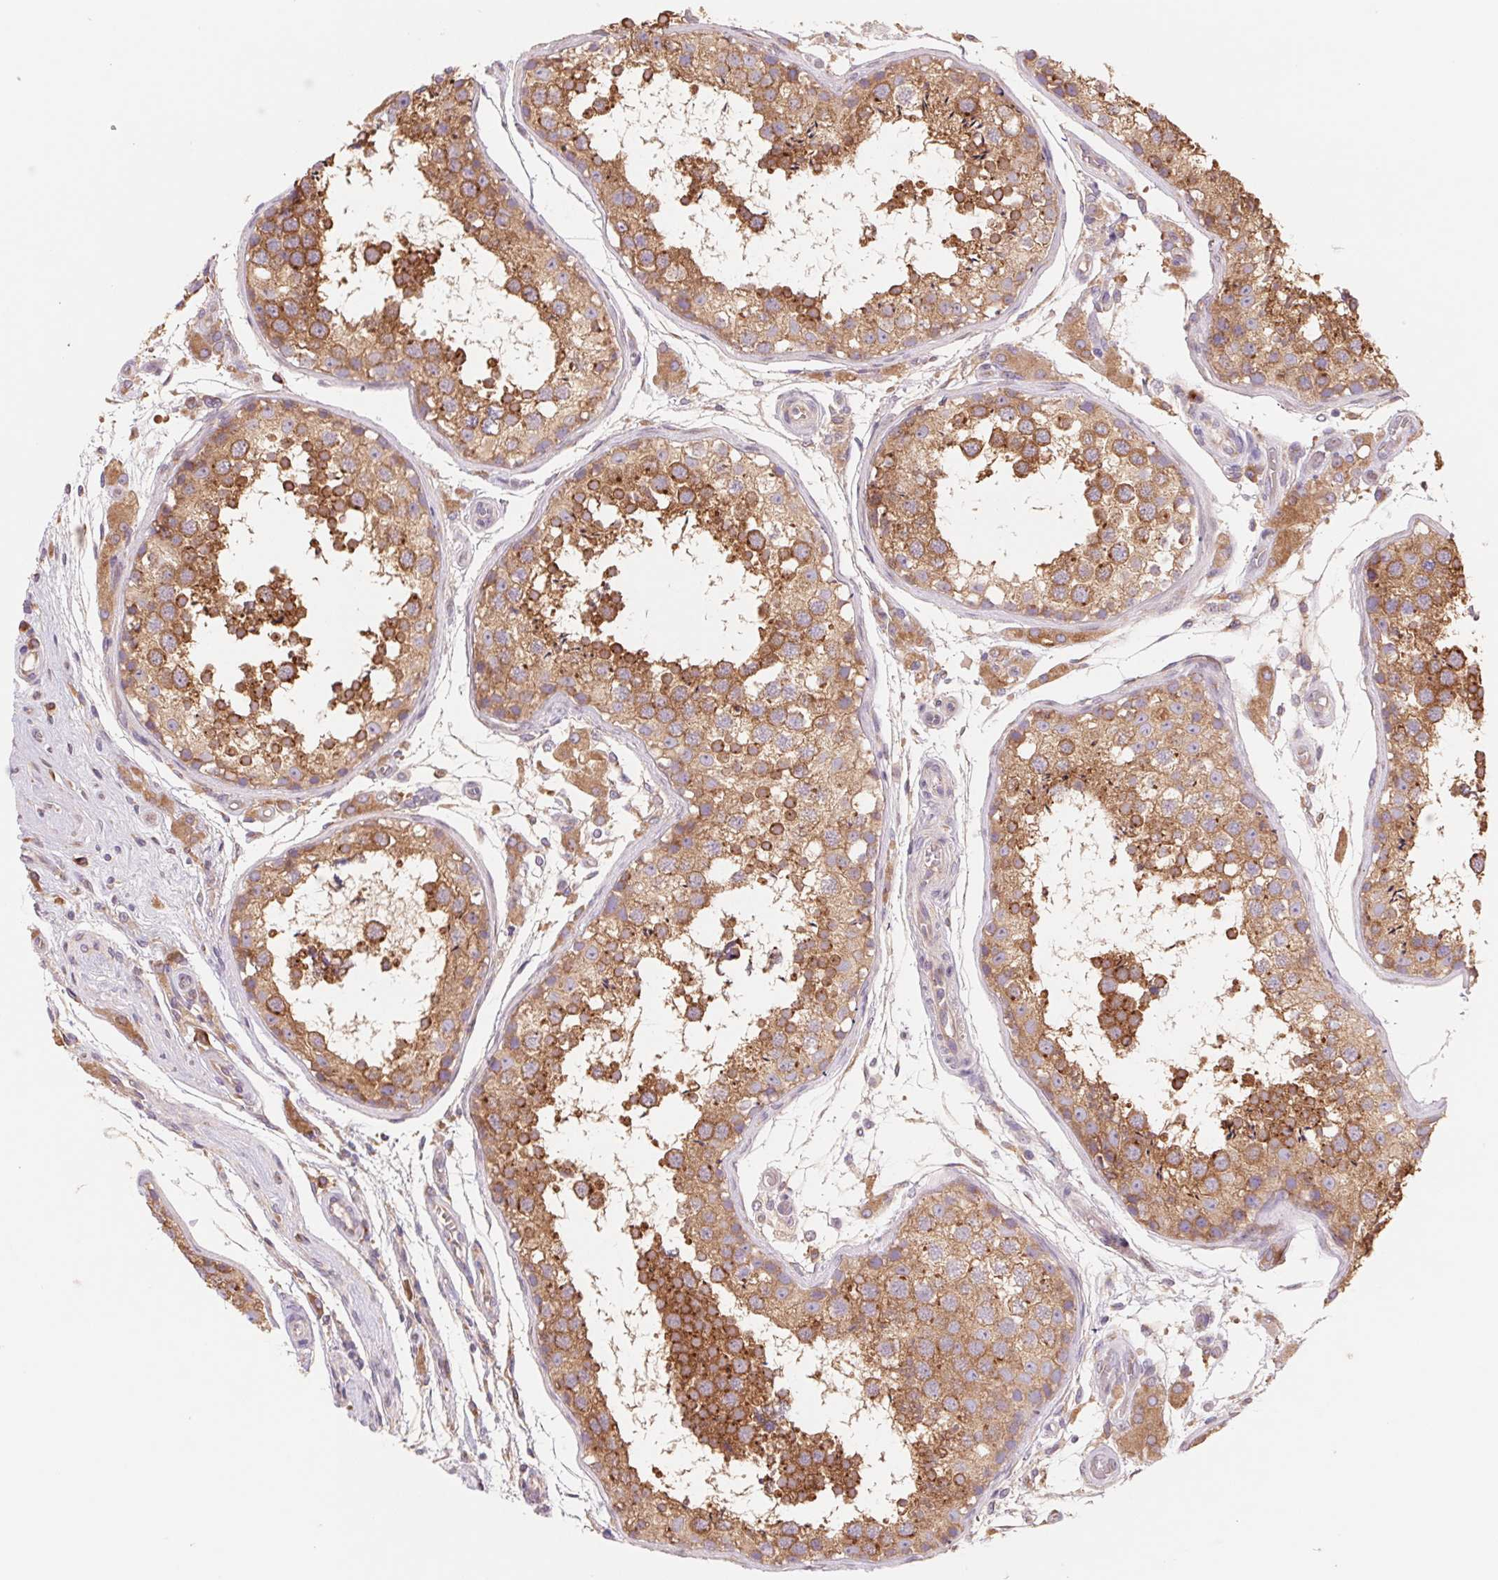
{"staining": {"intensity": "moderate", "quantity": ">75%", "location": "cytoplasmic/membranous"}, "tissue": "testis", "cell_type": "Cells in seminiferous ducts", "image_type": "normal", "snomed": [{"axis": "morphology", "description": "Normal tissue, NOS"}, {"axis": "morphology", "description": "Seminoma, NOS"}, {"axis": "topography", "description": "Testis"}], "caption": "IHC of benign testis exhibits medium levels of moderate cytoplasmic/membranous positivity in approximately >75% of cells in seminiferous ducts. (IHC, brightfield microscopy, high magnification).", "gene": "RAB1A", "patient": {"sex": "male", "age": 29}}